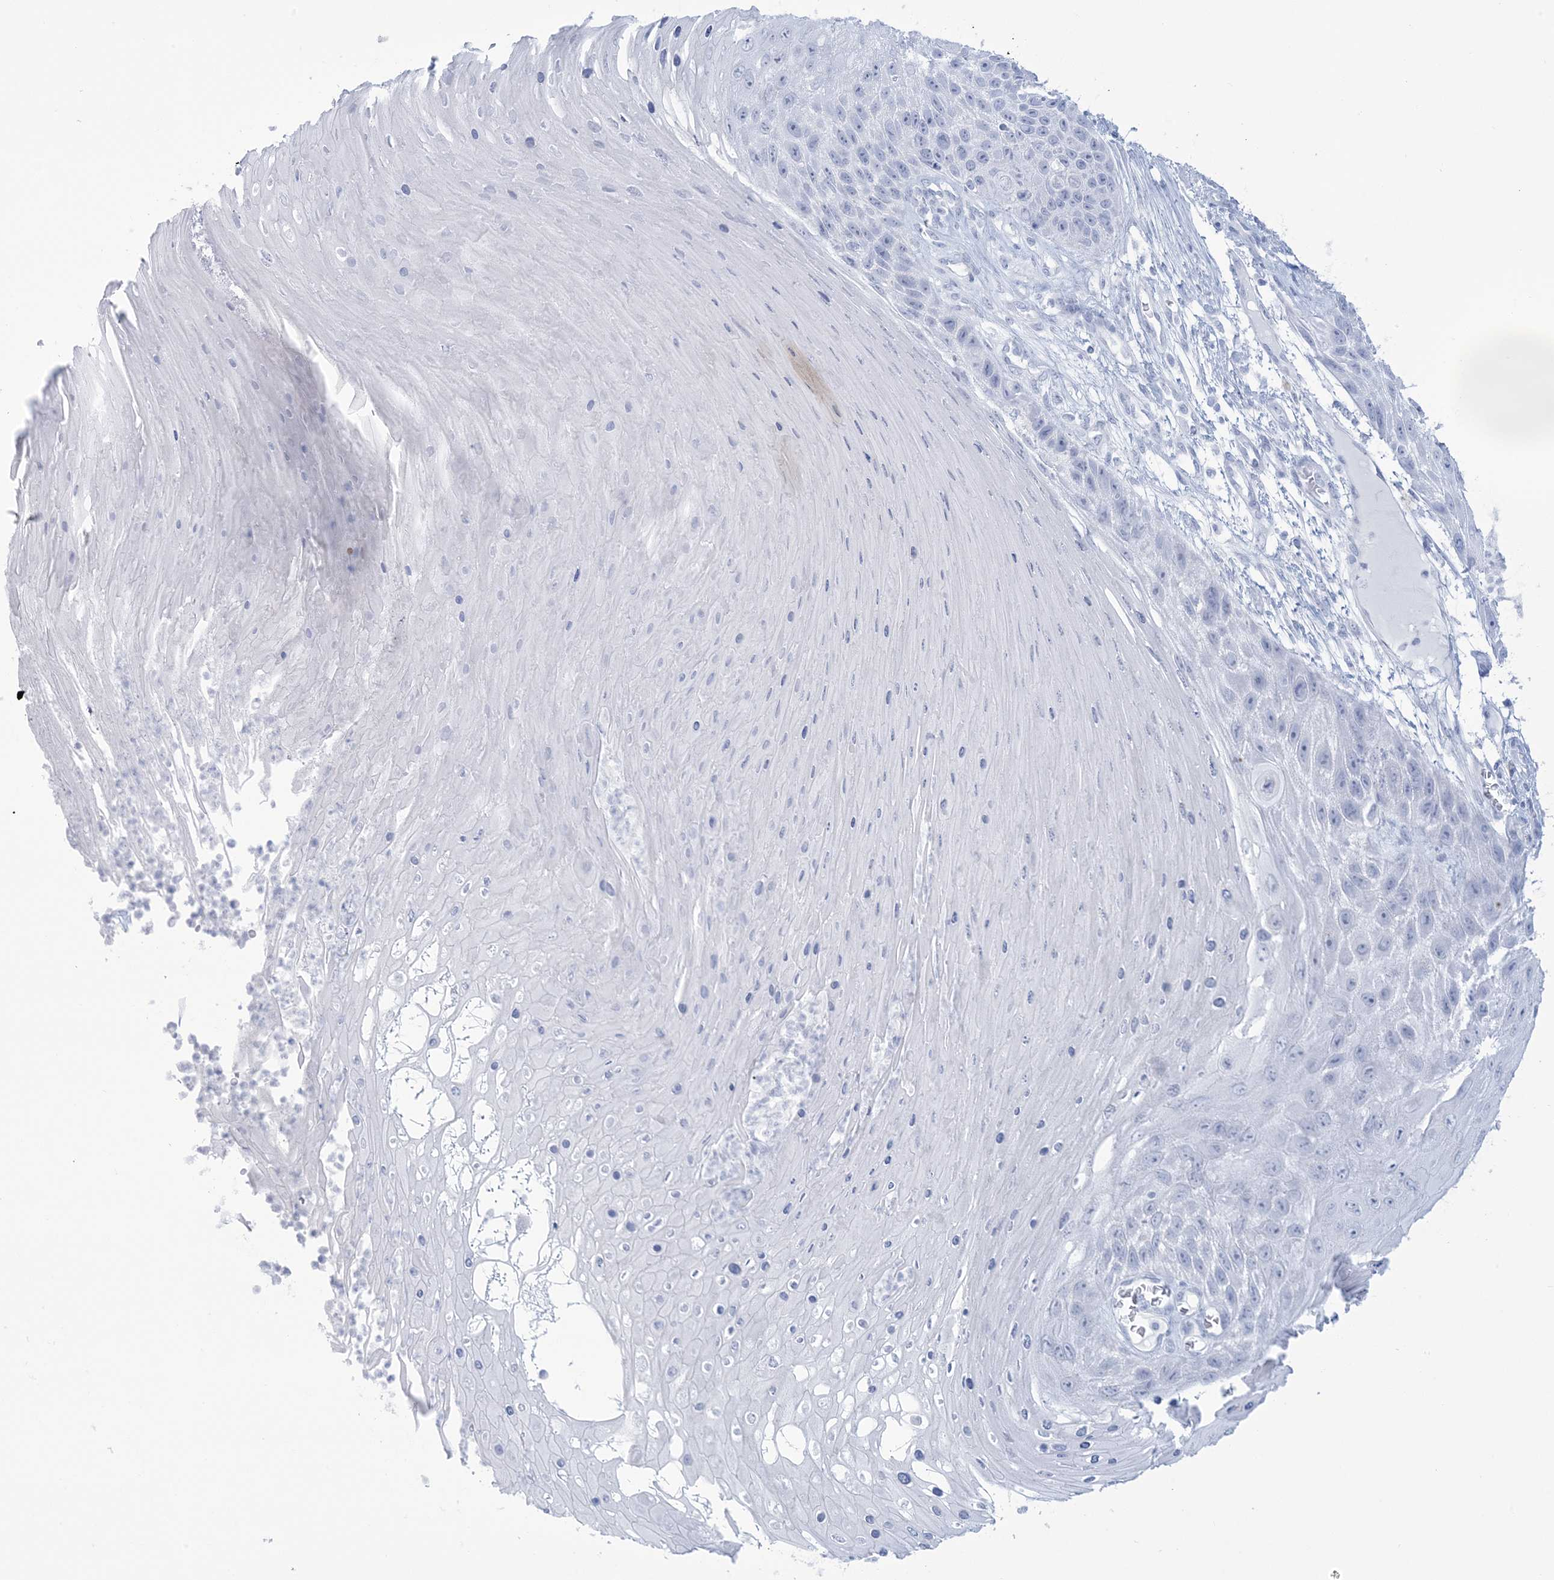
{"staining": {"intensity": "negative", "quantity": "none", "location": "none"}, "tissue": "skin cancer", "cell_type": "Tumor cells", "image_type": "cancer", "snomed": [{"axis": "morphology", "description": "Squamous cell carcinoma, NOS"}, {"axis": "topography", "description": "Skin"}], "caption": "An IHC photomicrograph of skin squamous cell carcinoma is shown. There is no staining in tumor cells of skin squamous cell carcinoma. Nuclei are stained in blue.", "gene": "AGXT", "patient": {"sex": "female", "age": 88}}